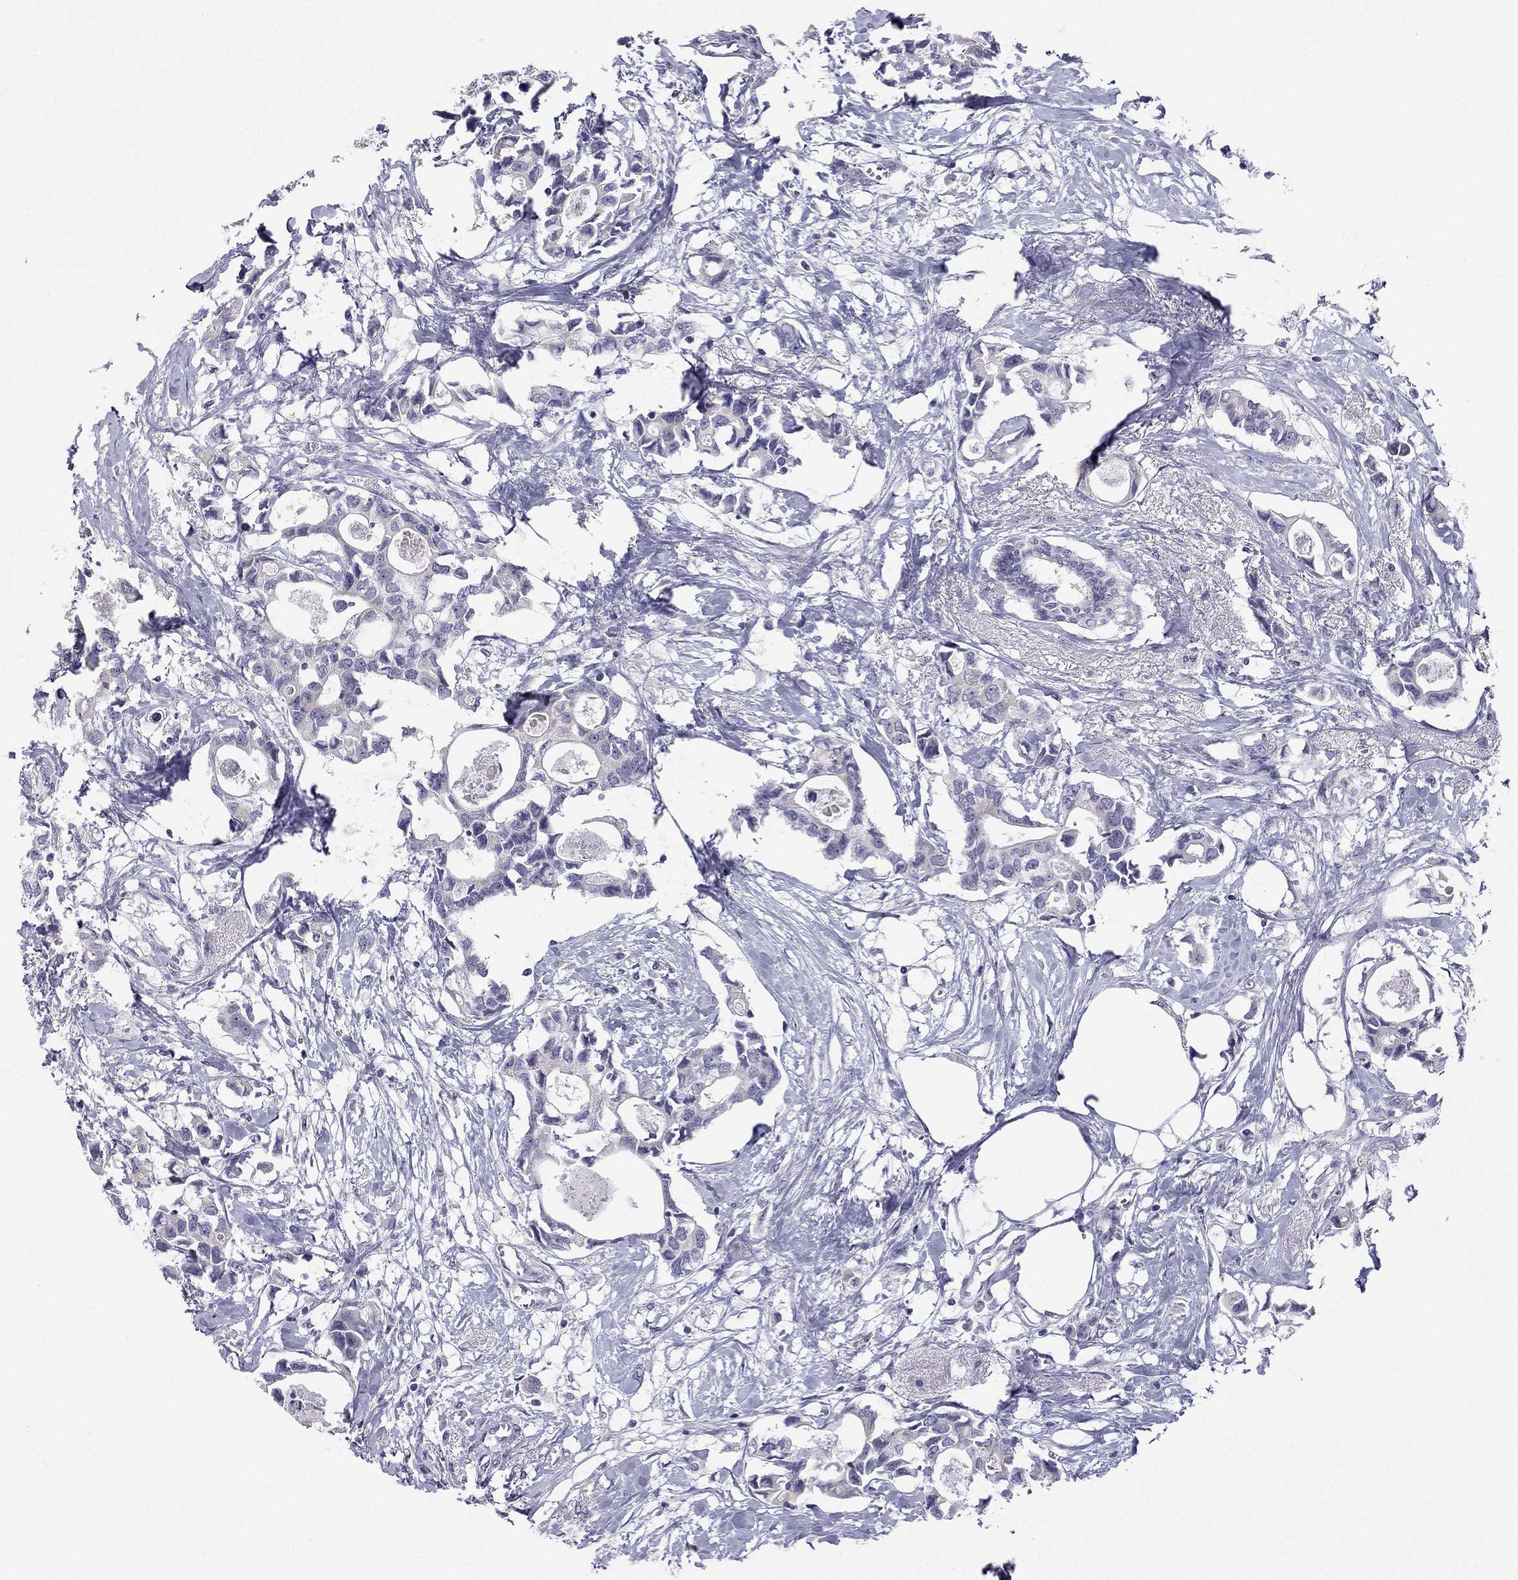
{"staining": {"intensity": "negative", "quantity": "none", "location": "none"}, "tissue": "breast cancer", "cell_type": "Tumor cells", "image_type": "cancer", "snomed": [{"axis": "morphology", "description": "Duct carcinoma"}, {"axis": "topography", "description": "Breast"}], "caption": "Immunohistochemistry (IHC) micrograph of neoplastic tissue: human breast cancer (invasive ductal carcinoma) stained with DAB (3,3'-diaminobenzidine) exhibits no significant protein expression in tumor cells.", "gene": "C5orf49", "patient": {"sex": "female", "age": 83}}